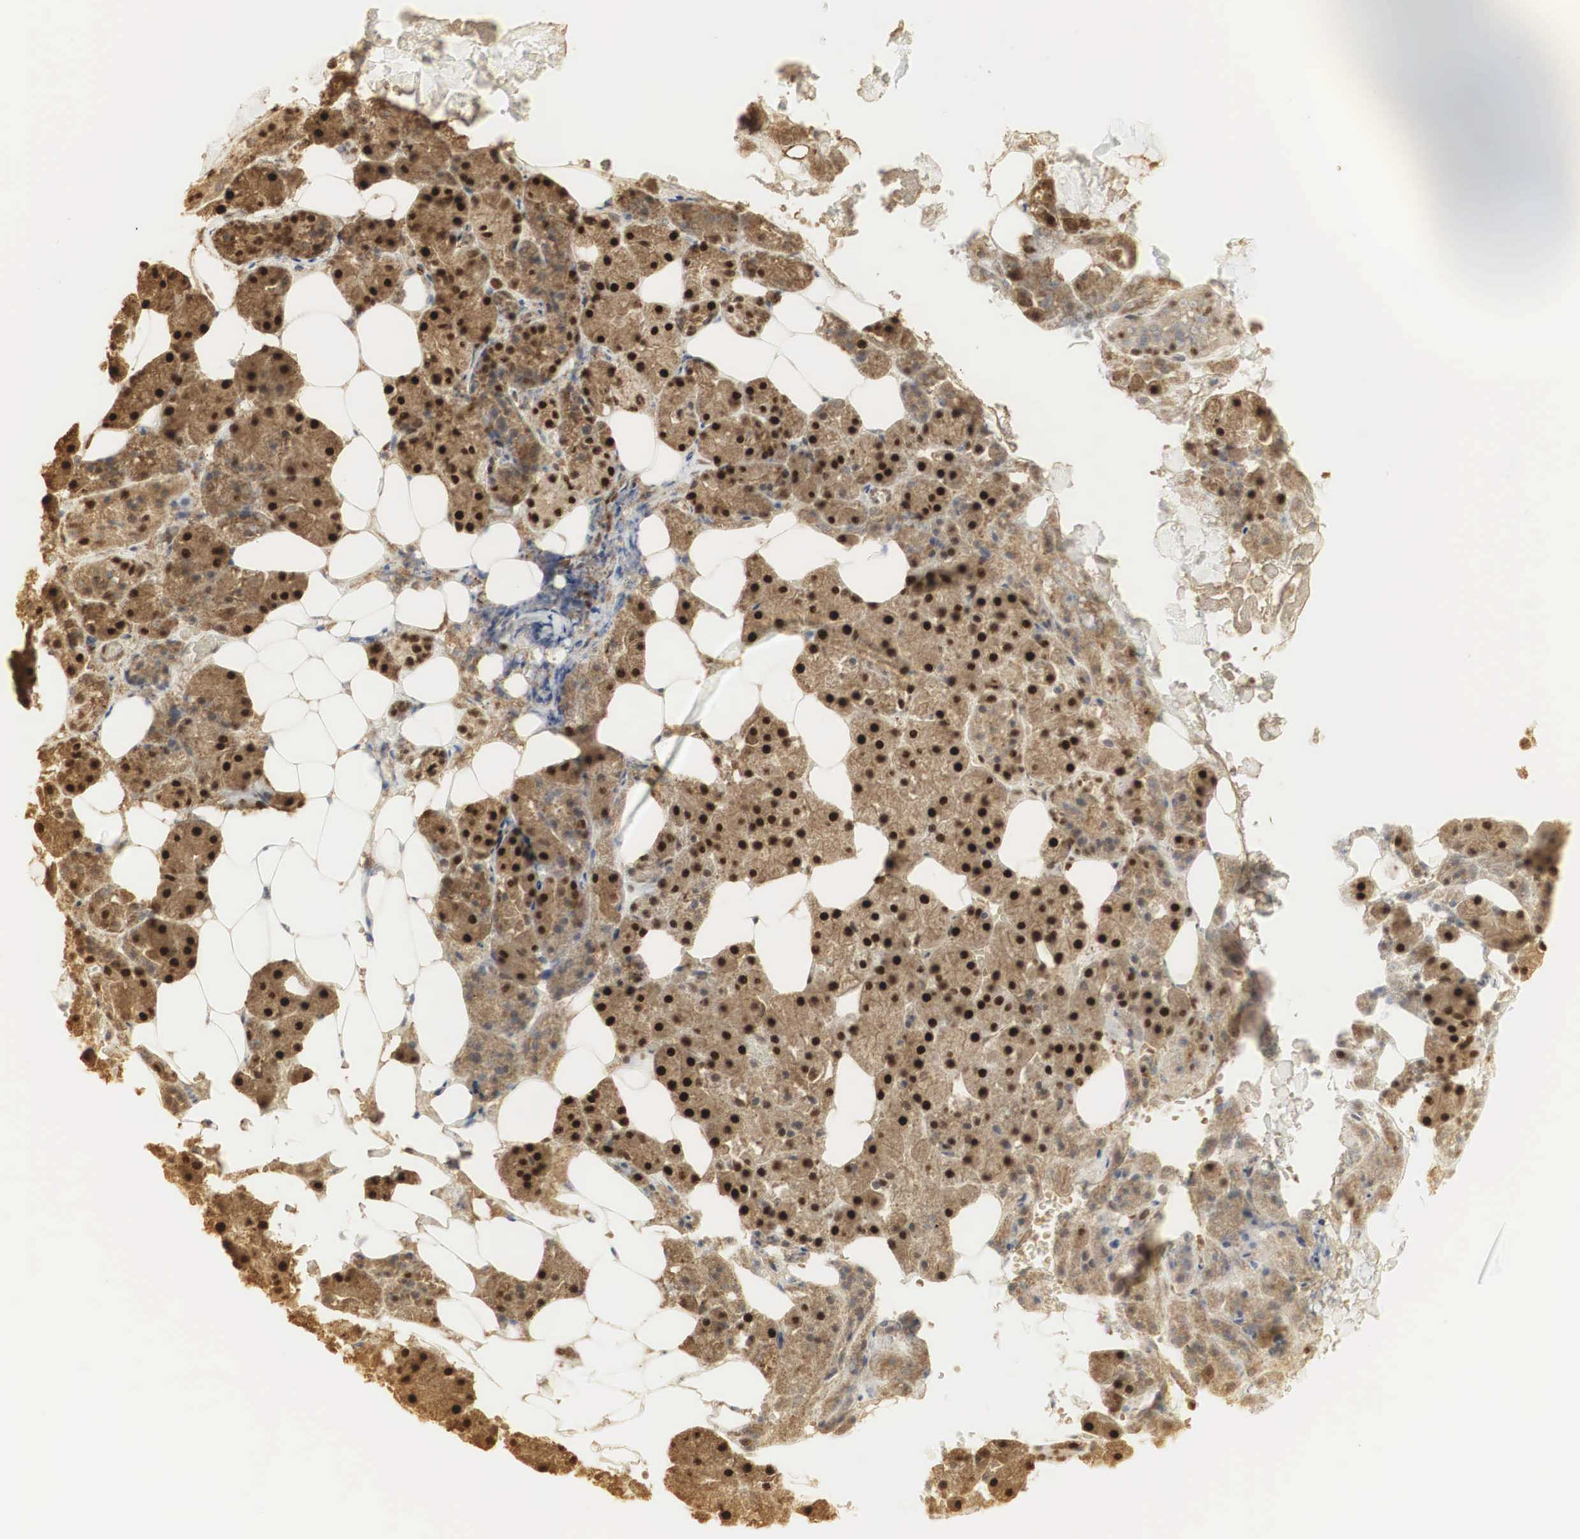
{"staining": {"intensity": "moderate", "quantity": ">75%", "location": "cytoplasmic/membranous,nuclear"}, "tissue": "salivary gland", "cell_type": "Glandular cells", "image_type": "normal", "snomed": [{"axis": "morphology", "description": "Normal tissue, NOS"}, {"axis": "topography", "description": "Salivary gland"}], "caption": "An image showing moderate cytoplasmic/membranous,nuclear staining in about >75% of glandular cells in benign salivary gland, as visualized by brown immunohistochemical staining.", "gene": "RNF113A", "patient": {"sex": "female", "age": 55}}